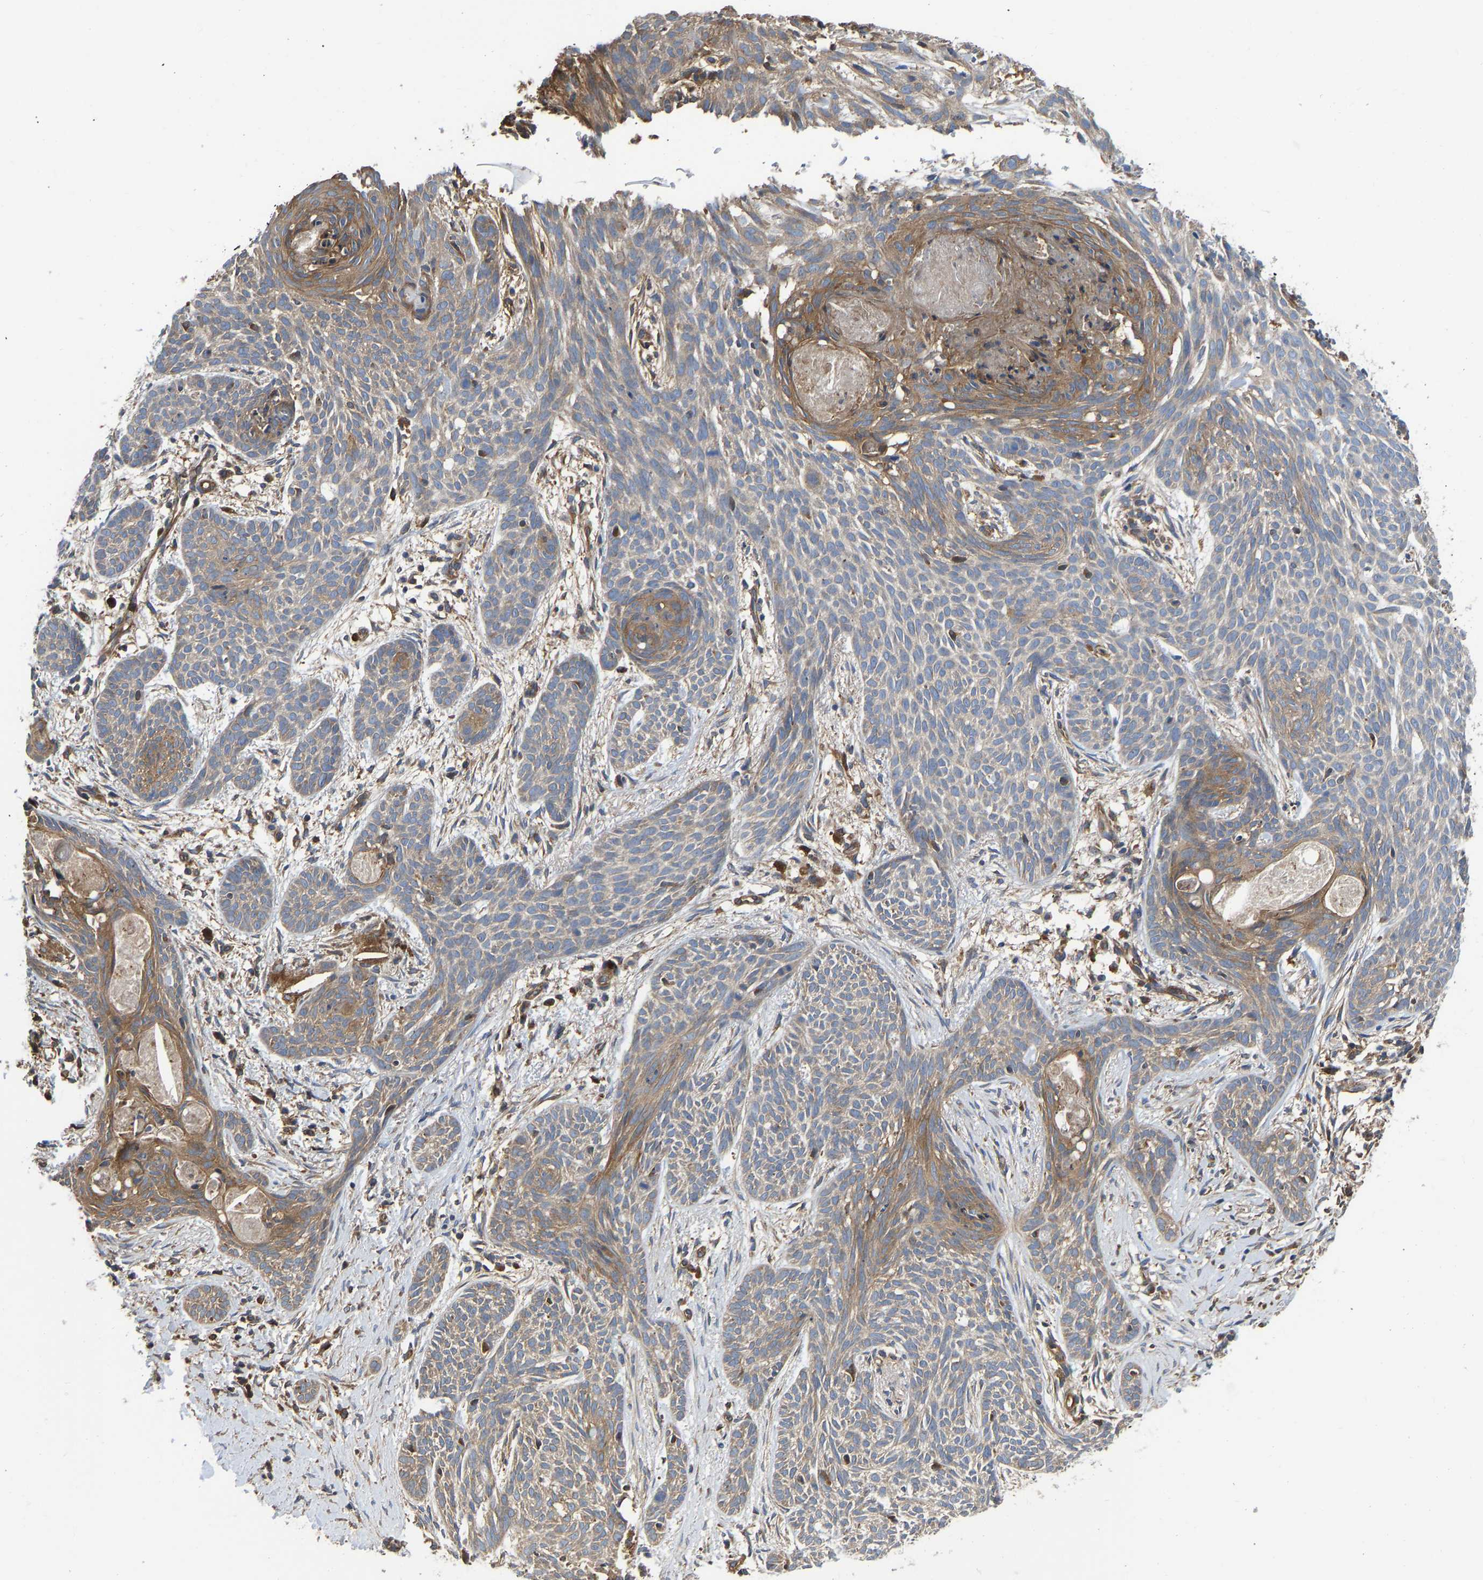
{"staining": {"intensity": "moderate", "quantity": "25%-75%", "location": "cytoplasmic/membranous"}, "tissue": "skin cancer", "cell_type": "Tumor cells", "image_type": "cancer", "snomed": [{"axis": "morphology", "description": "Basal cell carcinoma"}, {"axis": "topography", "description": "Skin"}], "caption": "An IHC histopathology image of neoplastic tissue is shown. Protein staining in brown labels moderate cytoplasmic/membranous positivity in skin cancer within tumor cells. The staining is performed using DAB (3,3'-diaminobenzidine) brown chromogen to label protein expression. The nuclei are counter-stained blue using hematoxylin.", "gene": "FLNB", "patient": {"sex": "female", "age": 59}}